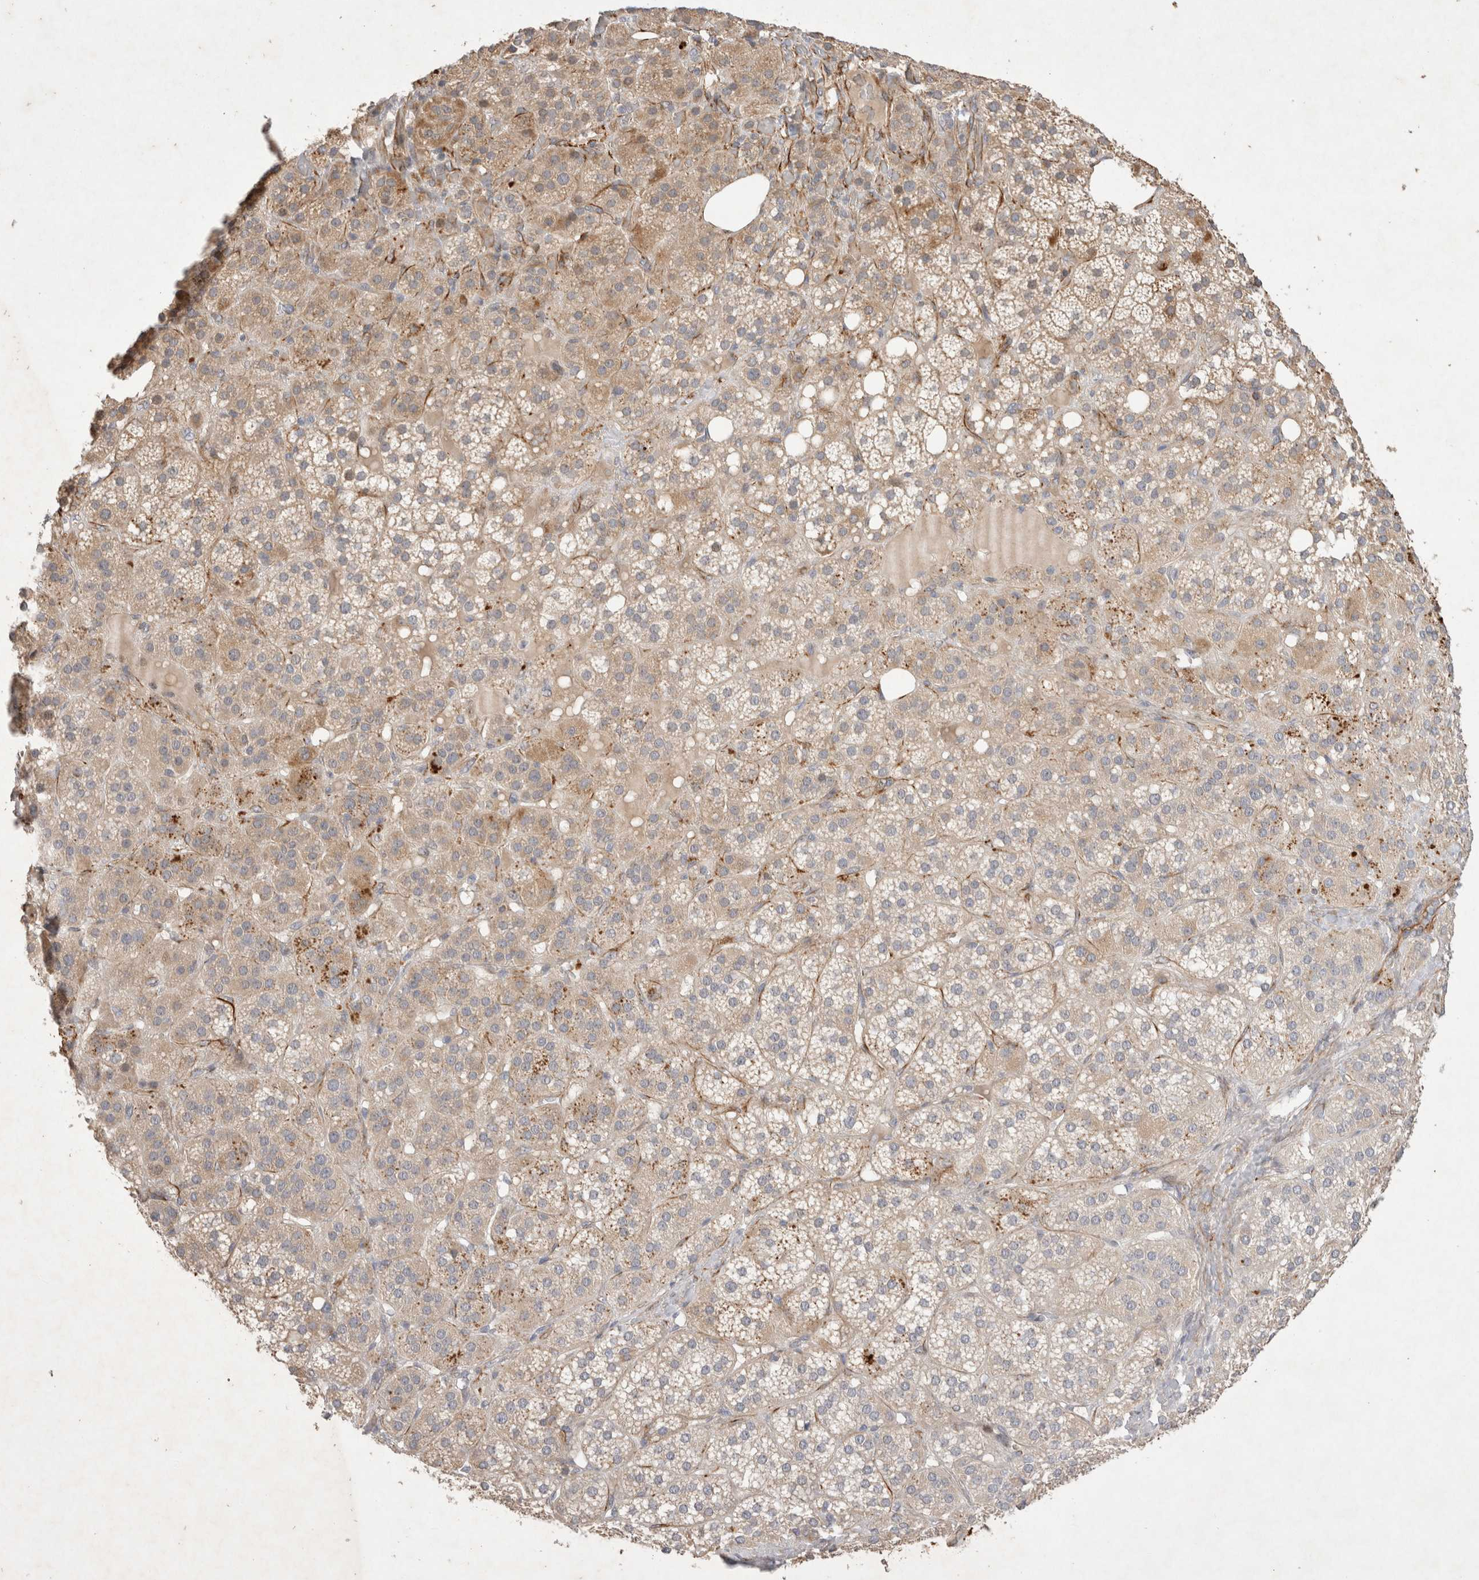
{"staining": {"intensity": "strong", "quantity": "25%-75%", "location": "cytoplasmic/membranous"}, "tissue": "adrenal gland", "cell_type": "Glandular cells", "image_type": "normal", "snomed": [{"axis": "morphology", "description": "Normal tissue, NOS"}, {"axis": "topography", "description": "Adrenal gland"}], "caption": "IHC (DAB (3,3'-diaminobenzidine)) staining of unremarkable human adrenal gland exhibits strong cytoplasmic/membranous protein positivity in about 25%-75% of glandular cells.", "gene": "NMU", "patient": {"sex": "female", "age": 59}}